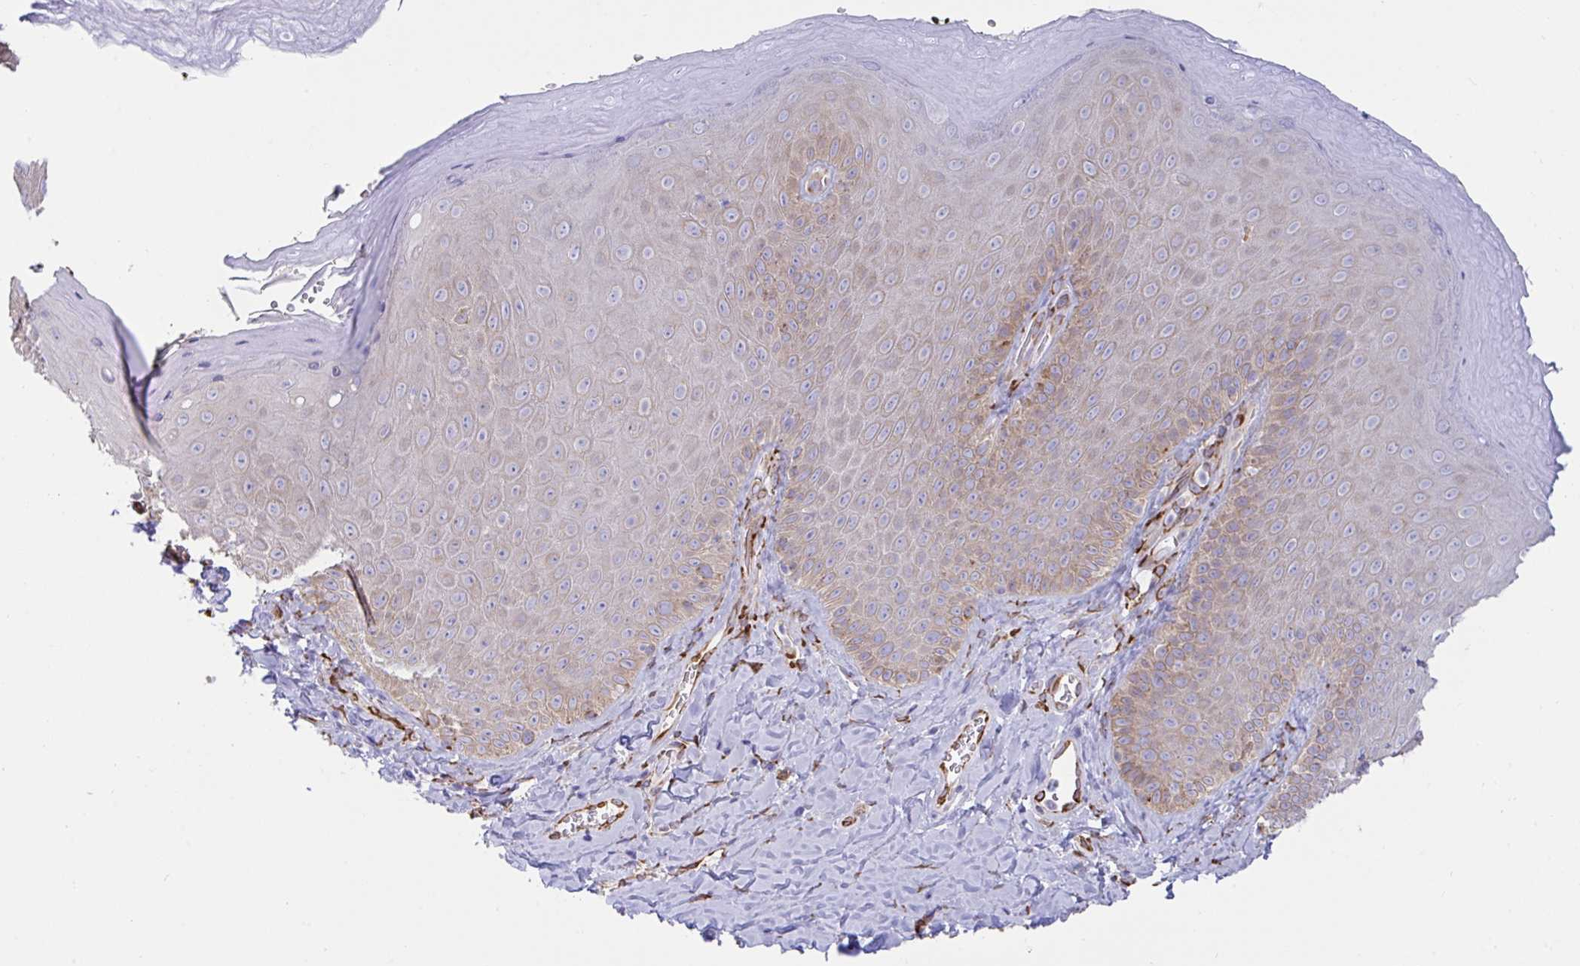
{"staining": {"intensity": "weak", "quantity": "25%-75%", "location": "cytoplasmic/membranous"}, "tissue": "skin", "cell_type": "Epidermal cells", "image_type": "normal", "snomed": [{"axis": "morphology", "description": "Normal tissue, NOS"}, {"axis": "topography", "description": "Anal"}, {"axis": "topography", "description": "Peripheral nerve tissue"}], "caption": "Epidermal cells display low levels of weak cytoplasmic/membranous positivity in approximately 25%-75% of cells in benign human skin.", "gene": "ASPH", "patient": {"sex": "male", "age": 53}}